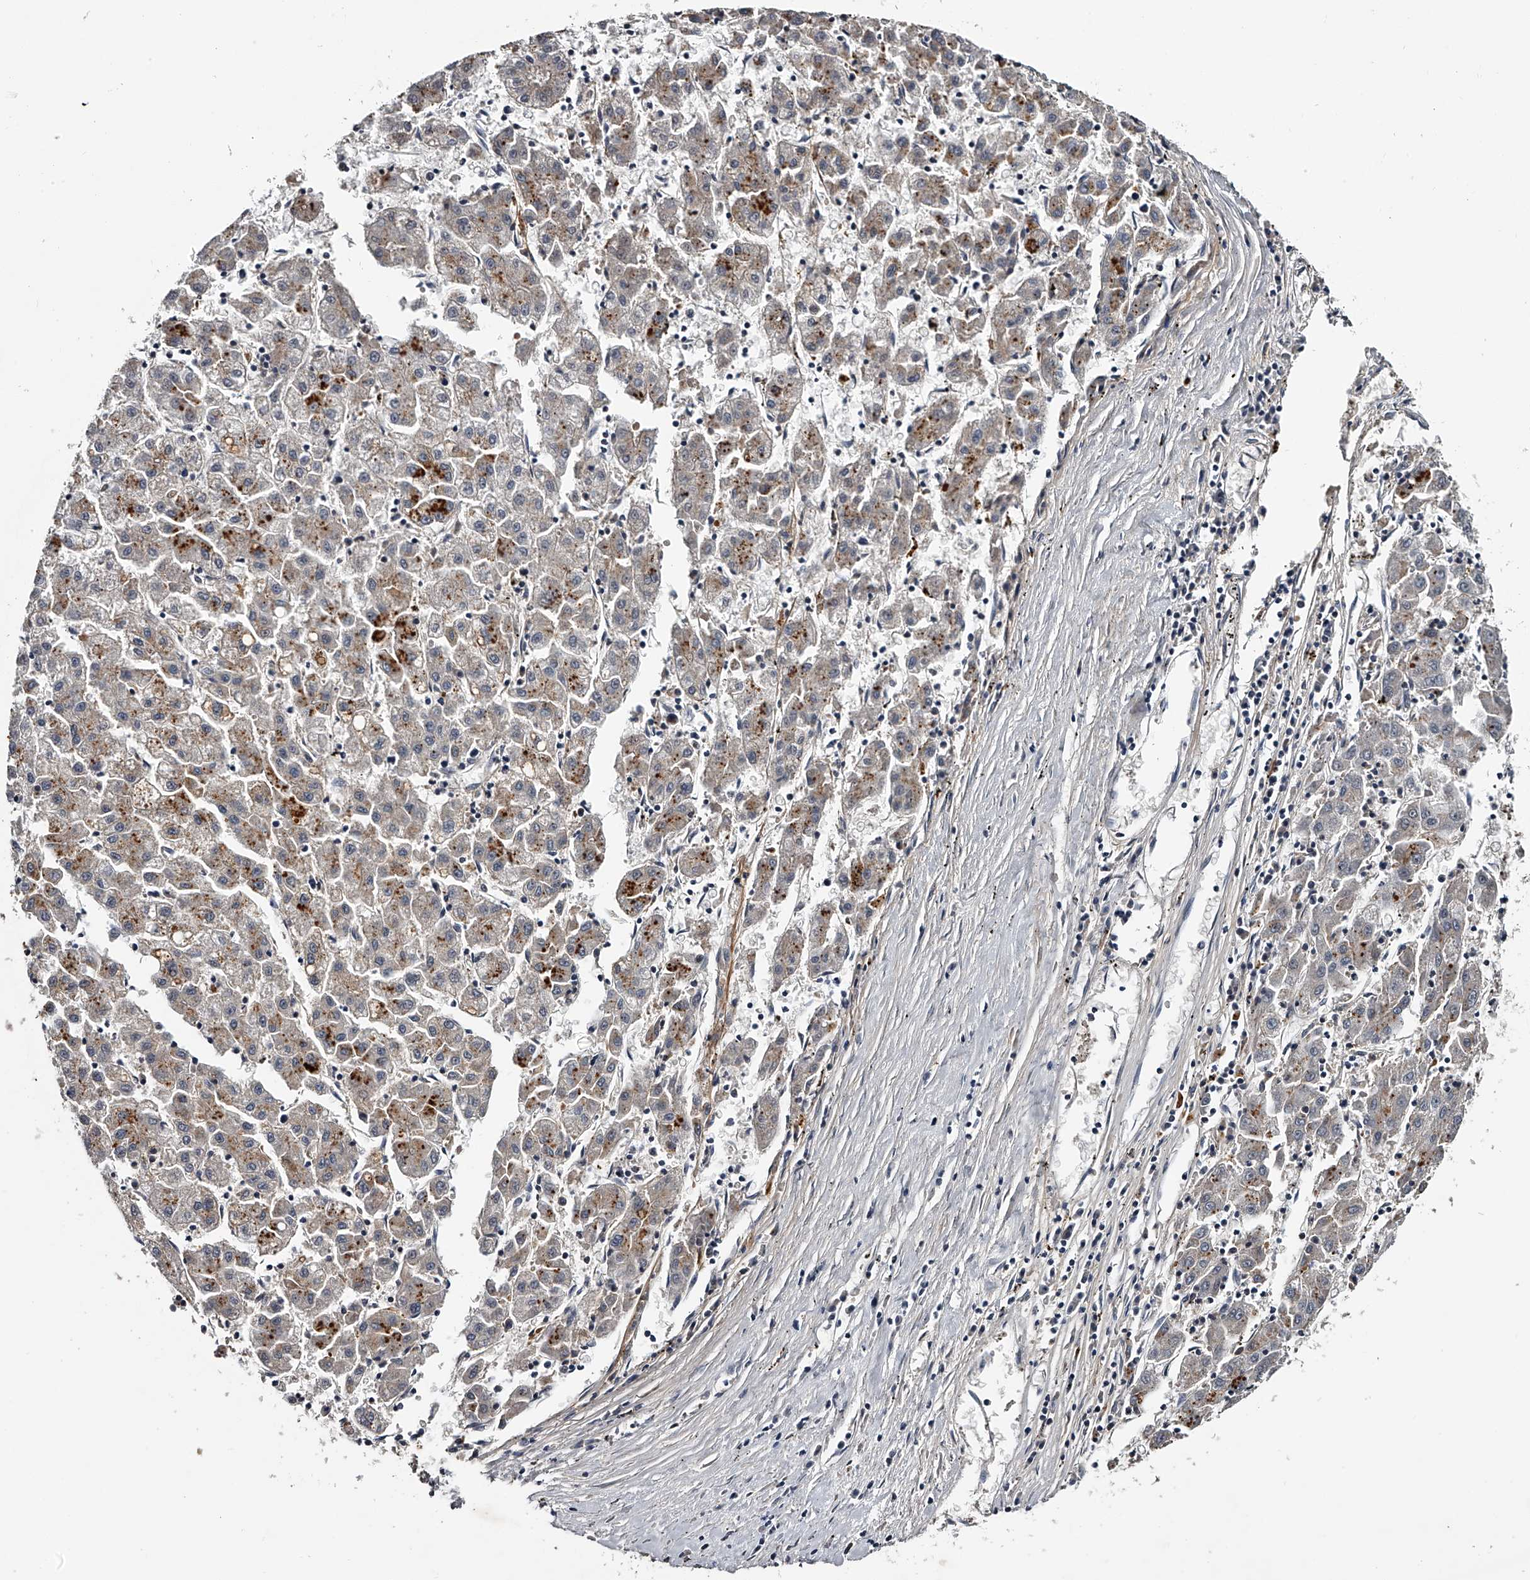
{"staining": {"intensity": "moderate", "quantity": "<25%", "location": "cytoplasmic/membranous"}, "tissue": "liver cancer", "cell_type": "Tumor cells", "image_type": "cancer", "snomed": [{"axis": "morphology", "description": "Carcinoma, Hepatocellular, NOS"}, {"axis": "topography", "description": "Liver"}], "caption": "Immunohistochemistry (IHC) of human liver cancer (hepatocellular carcinoma) demonstrates low levels of moderate cytoplasmic/membranous staining in about <25% of tumor cells.", "gene": "MDN1", "patient": {"sex": "male", "age": 72}}